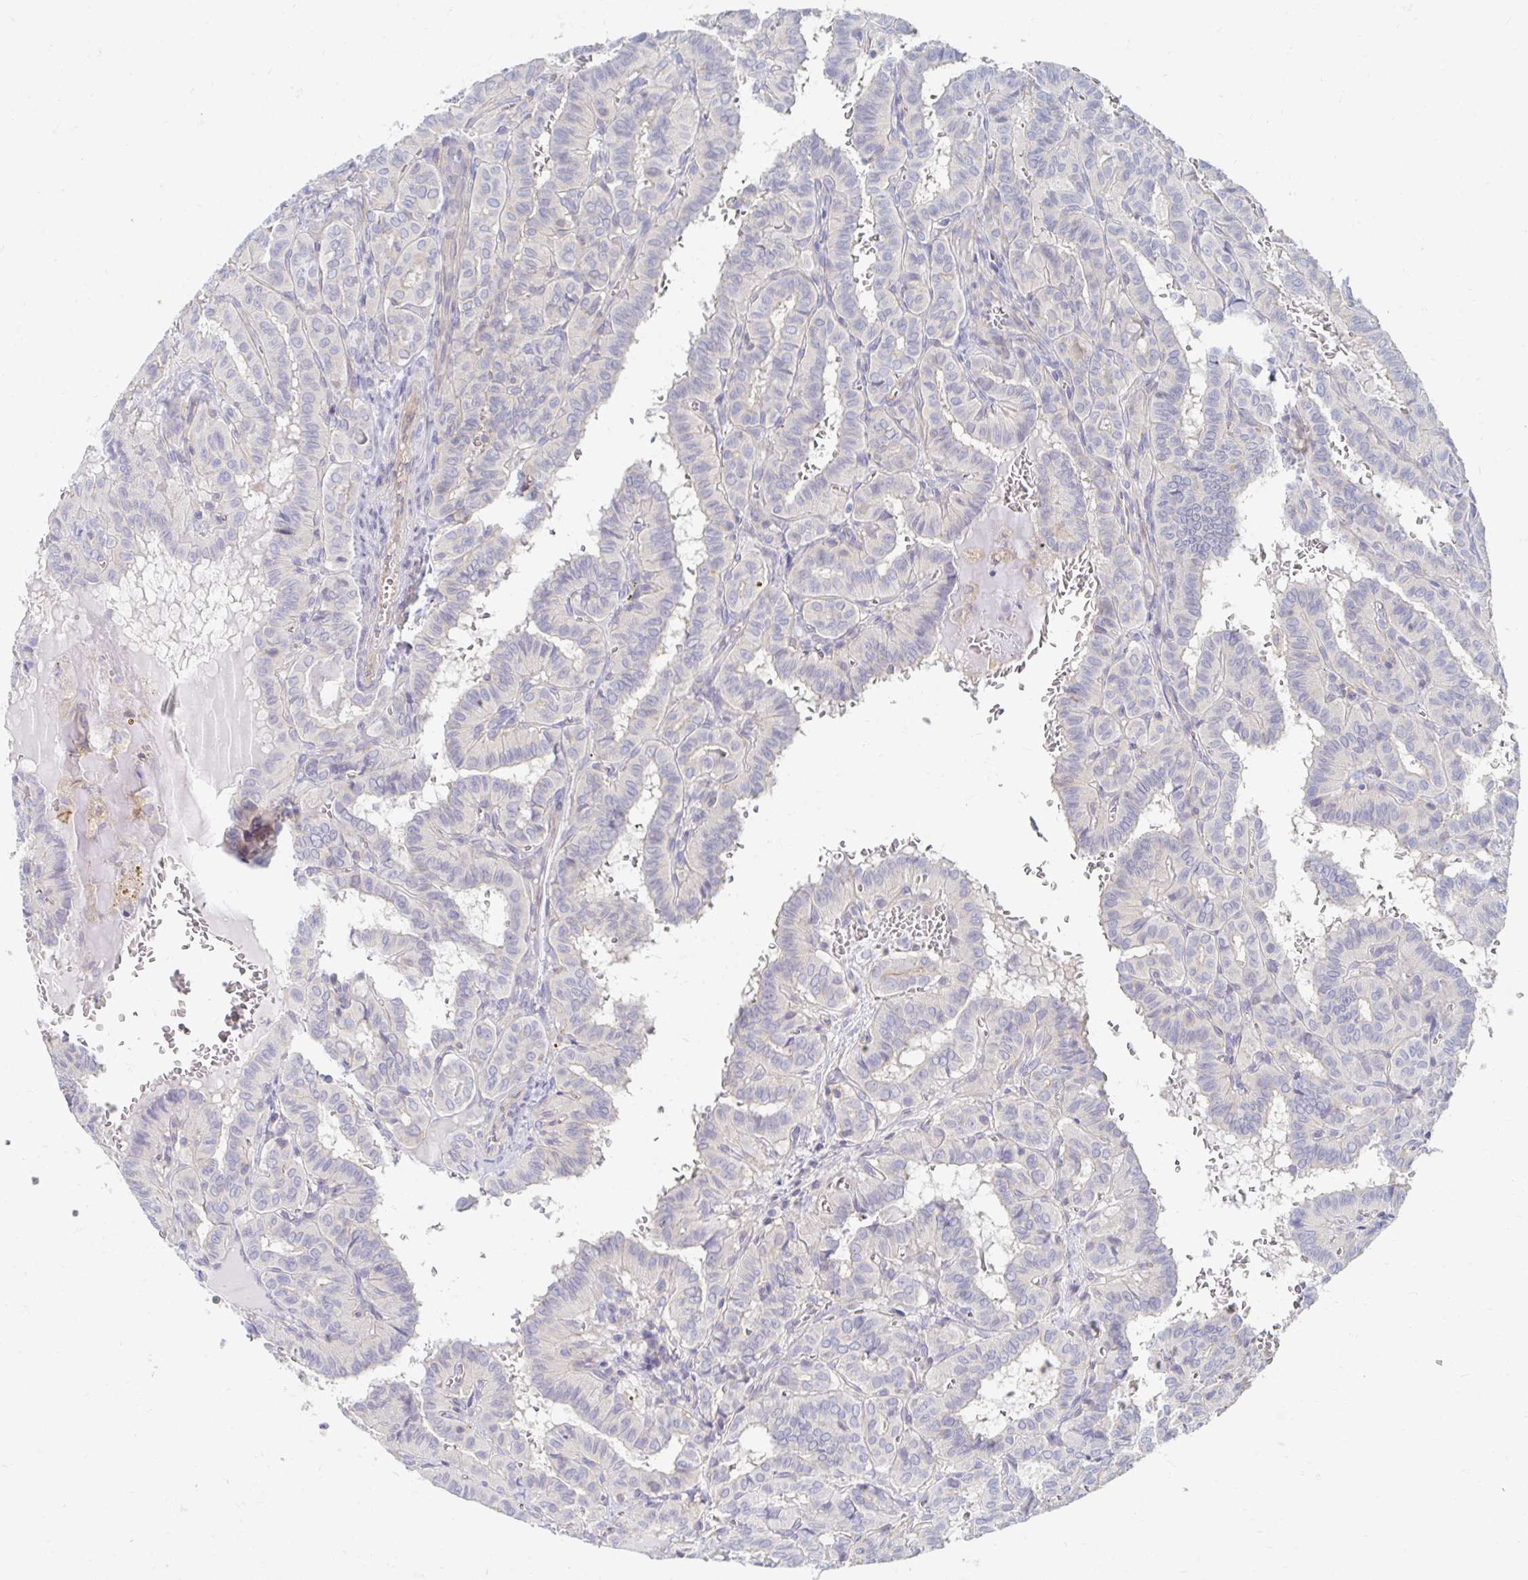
{"staining": {"intensity": "negative", "quantity": "none", "location": "none"}, "tissue": "thyroid cancer", "cell_type": "Tumor cells", "image_type": "cancer", "snomed": [{"axis": "morphology", "description": "Papillary adenocarcinoma, NOS"}, {"axis": "topography", "description": "Thyroid gland"}], "caption": "Thyroid cancer (papillary adenocarcinoma) stained for a protein using IHC shows no staining tumor cells.", "gene": "MYLK2", "patient": {"sex": "female", "age": 21}}